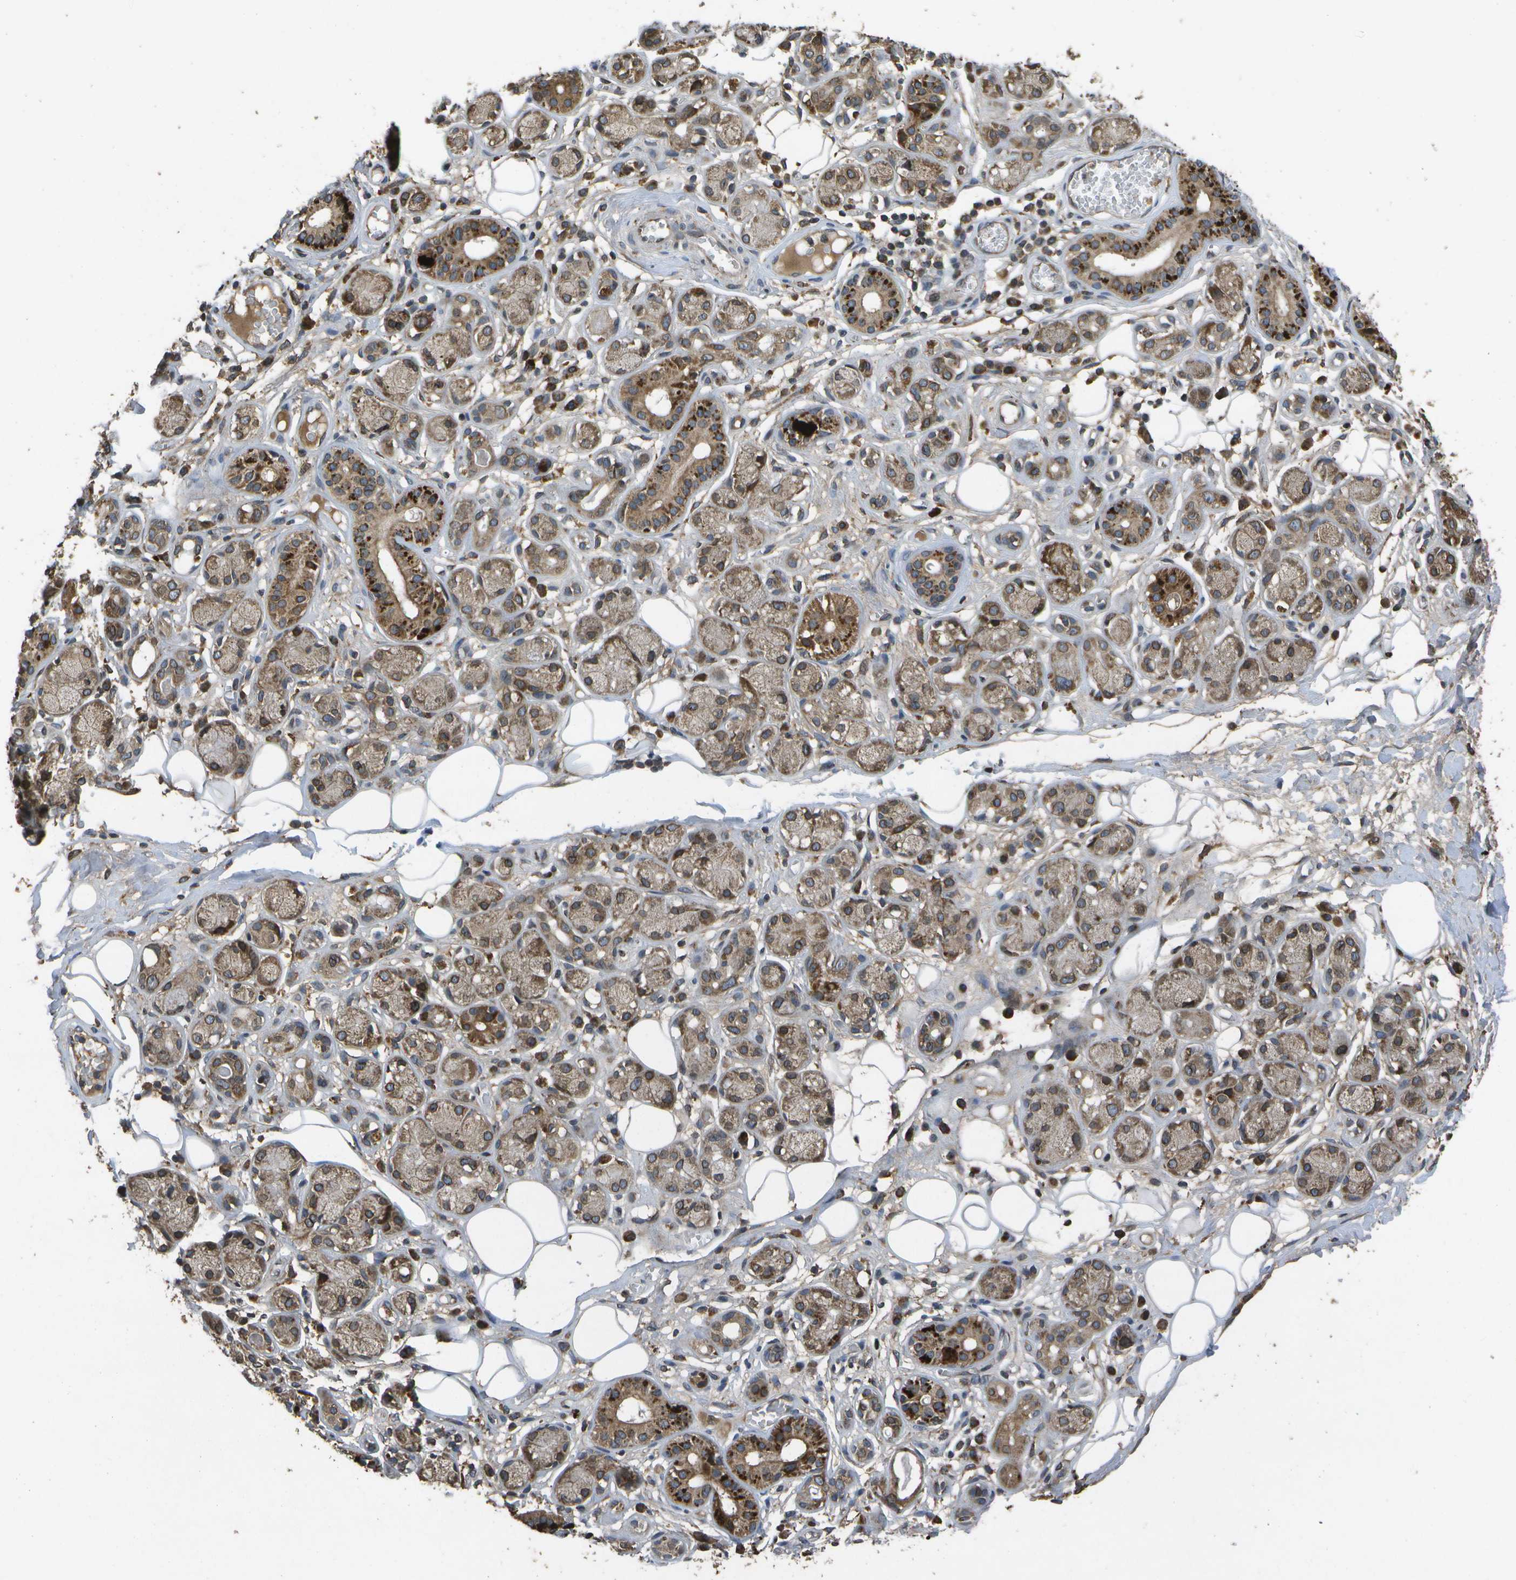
{"staining": {"intensity": "weak", "quantity": "25%-75%", "location": "cytoplasmic/membranous"}, "tissue": "adipose tissue", "cell_type": "Adipocytes", "image_type": "normal", "snomed": [{"axis": "morphology", "description": "Normal tissue, NOS"}, {"axis": "morphology", "description": "Inflammation, NOS"}, {"axis": "topography", "description": "Salivary gland"}, {"axis": "topography", "description": "Peripheral nerve tissue"}], "caption": "A brown stain shows weak cytoplasmic/membranous staining of a protein in adipocytes of unremarkable human adipose tissue.", "gene": "HFE", "patient": {"sex": "female", "age": 75}}